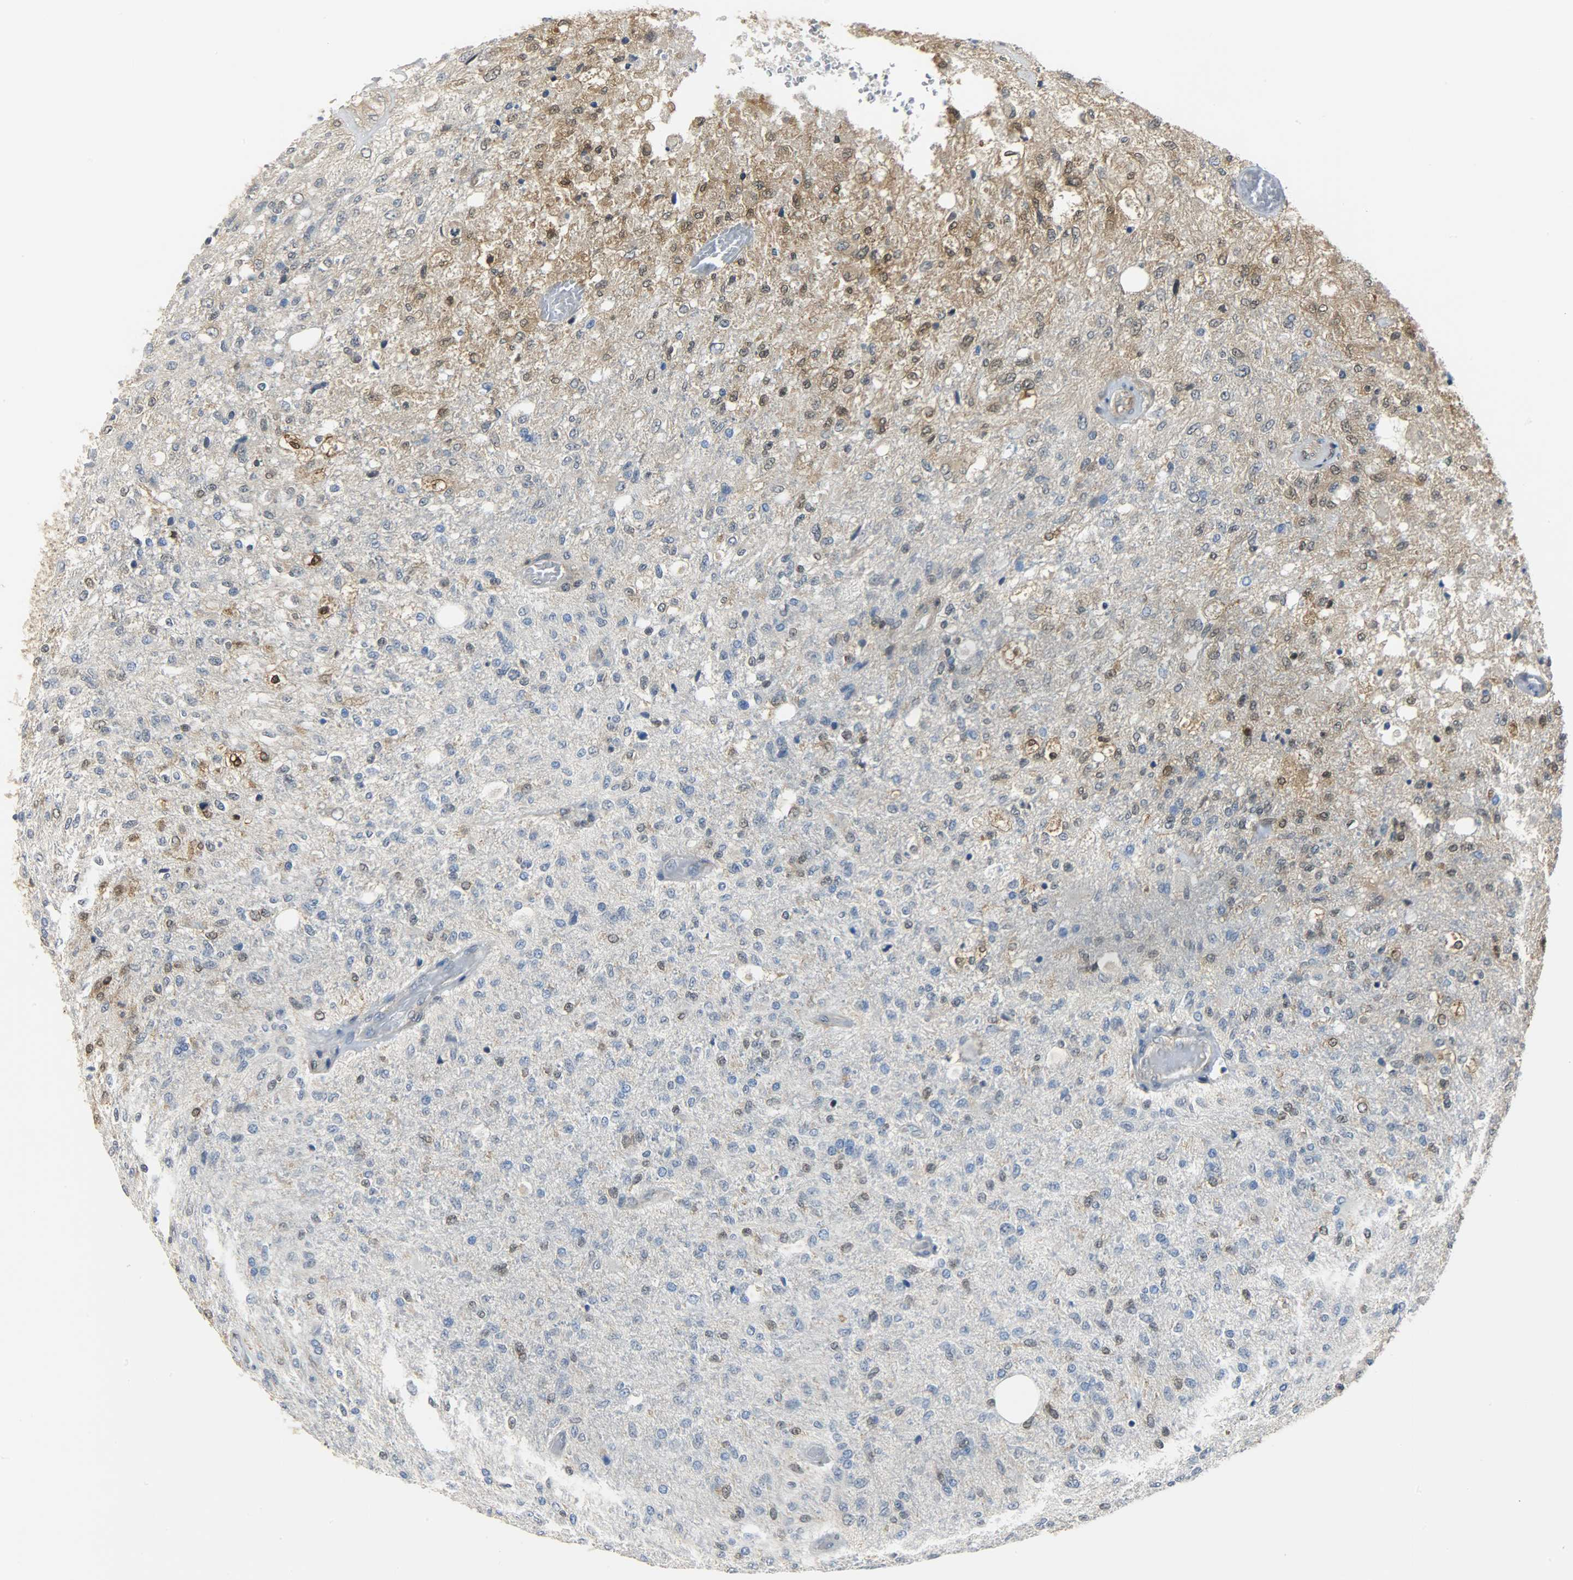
{"staining": {"intensity": "moderate", "quantity": "25%-75%", "location": "cytoplasmic/membranous,nuclear"}, "tissue": "glioma", "cell_type": "Tumor cells", "image_type": "cancer", "snomed": [{"axis": "morphology", "description": "Normal tissue, NOS"}, {"axis": "morphology", "description": "Glioma, malignant, High grade"}, {"axis": "topography", "description": "Cerebral cortex"}], "caption": "This photomicrograph reveals IHC staining of human glioma, with medium moderate cytoplasmic/membranous and nuclear staining in about 25%-75% of tumor cells.", "gene": "EIF4EBP1", "patient": {"sex": "male", "age": 77}}